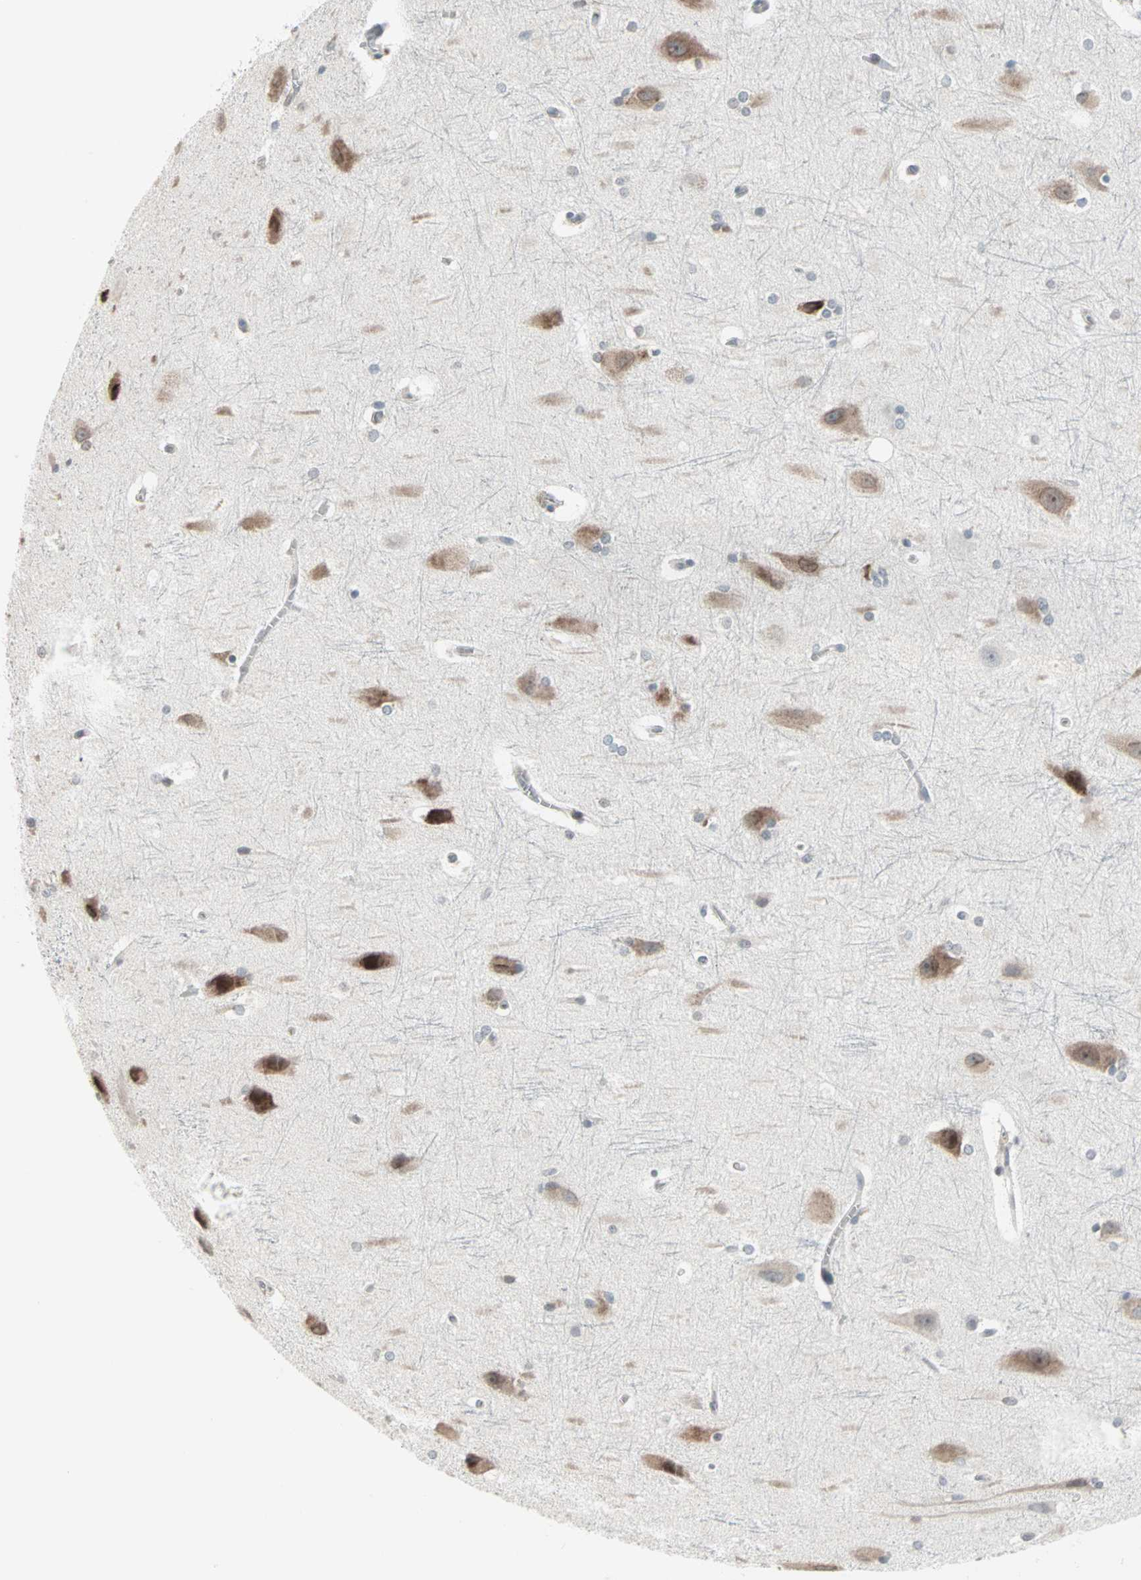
{"staining": {"intensity": "negative", "quantity": "none", "location": "none"}, "tissue": "hippocampus", "cell_type": "Glial cells", "image_type": "normal", "snomed": [{"axis": "morphology", "description": "Normal tissue, NOS"}, {"axis": "topography", "description": "Hippocampus"}], "caption": "Immunohistochemistry (IHC) micrograph of normal human hippocampus stained for a protein (brown), which displays no positivity in glial cells. The staining is performed using DAB (3,3'-diaminobenzidine) brown chromogen with nuclei counter-stained in using hematoxylin.", "gene": "CBLC", "patient": {"sex": "female", "age": 19}}